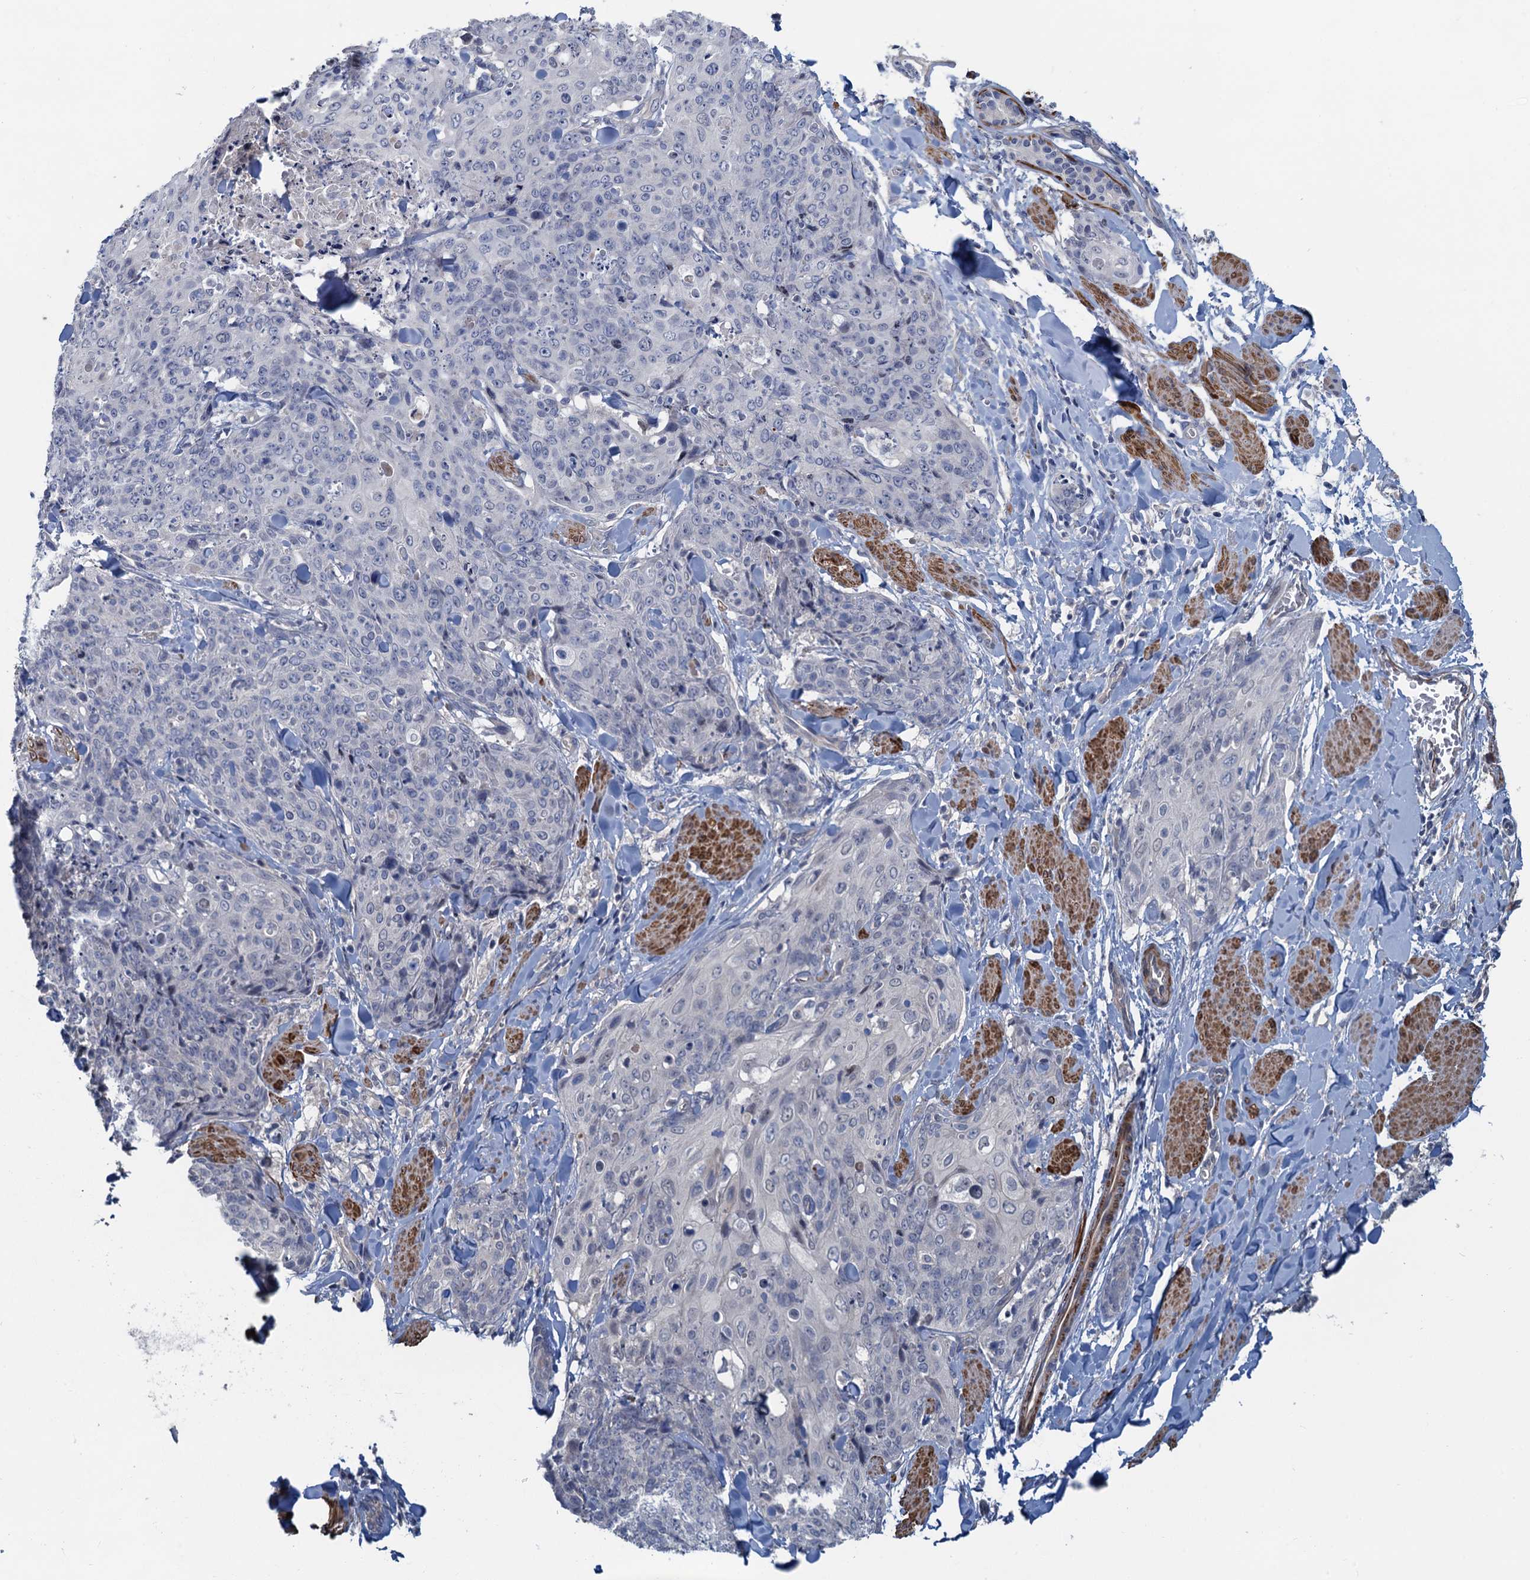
{"staining": {"intensity": "negative", "quantity": "none", "location": "none"}, "tissue": "skin cancer", "cell_type": "Tumor cells", "image_type": "cancer", "snomed": [{"axis": "morphology", "description": "Squamous cell carcinoma, NOS"}, {"axis": "topography", "description": "Skin"}, {"axis": "topography", "description": "Vulva"}], "caption": "Immunohistochemistry histopathology image of neoplastic tissue: squamous cell carcinoma (skin) stained with DAB (3,3'-diaminobenzidine) demonstrates no significant protein positivity in tumor cells. (Immunohistochemistry (ihc), brightfield microscopy, high magnification).", "gene": "MYO16", "patient": {"sex": "female", "age": 85}}